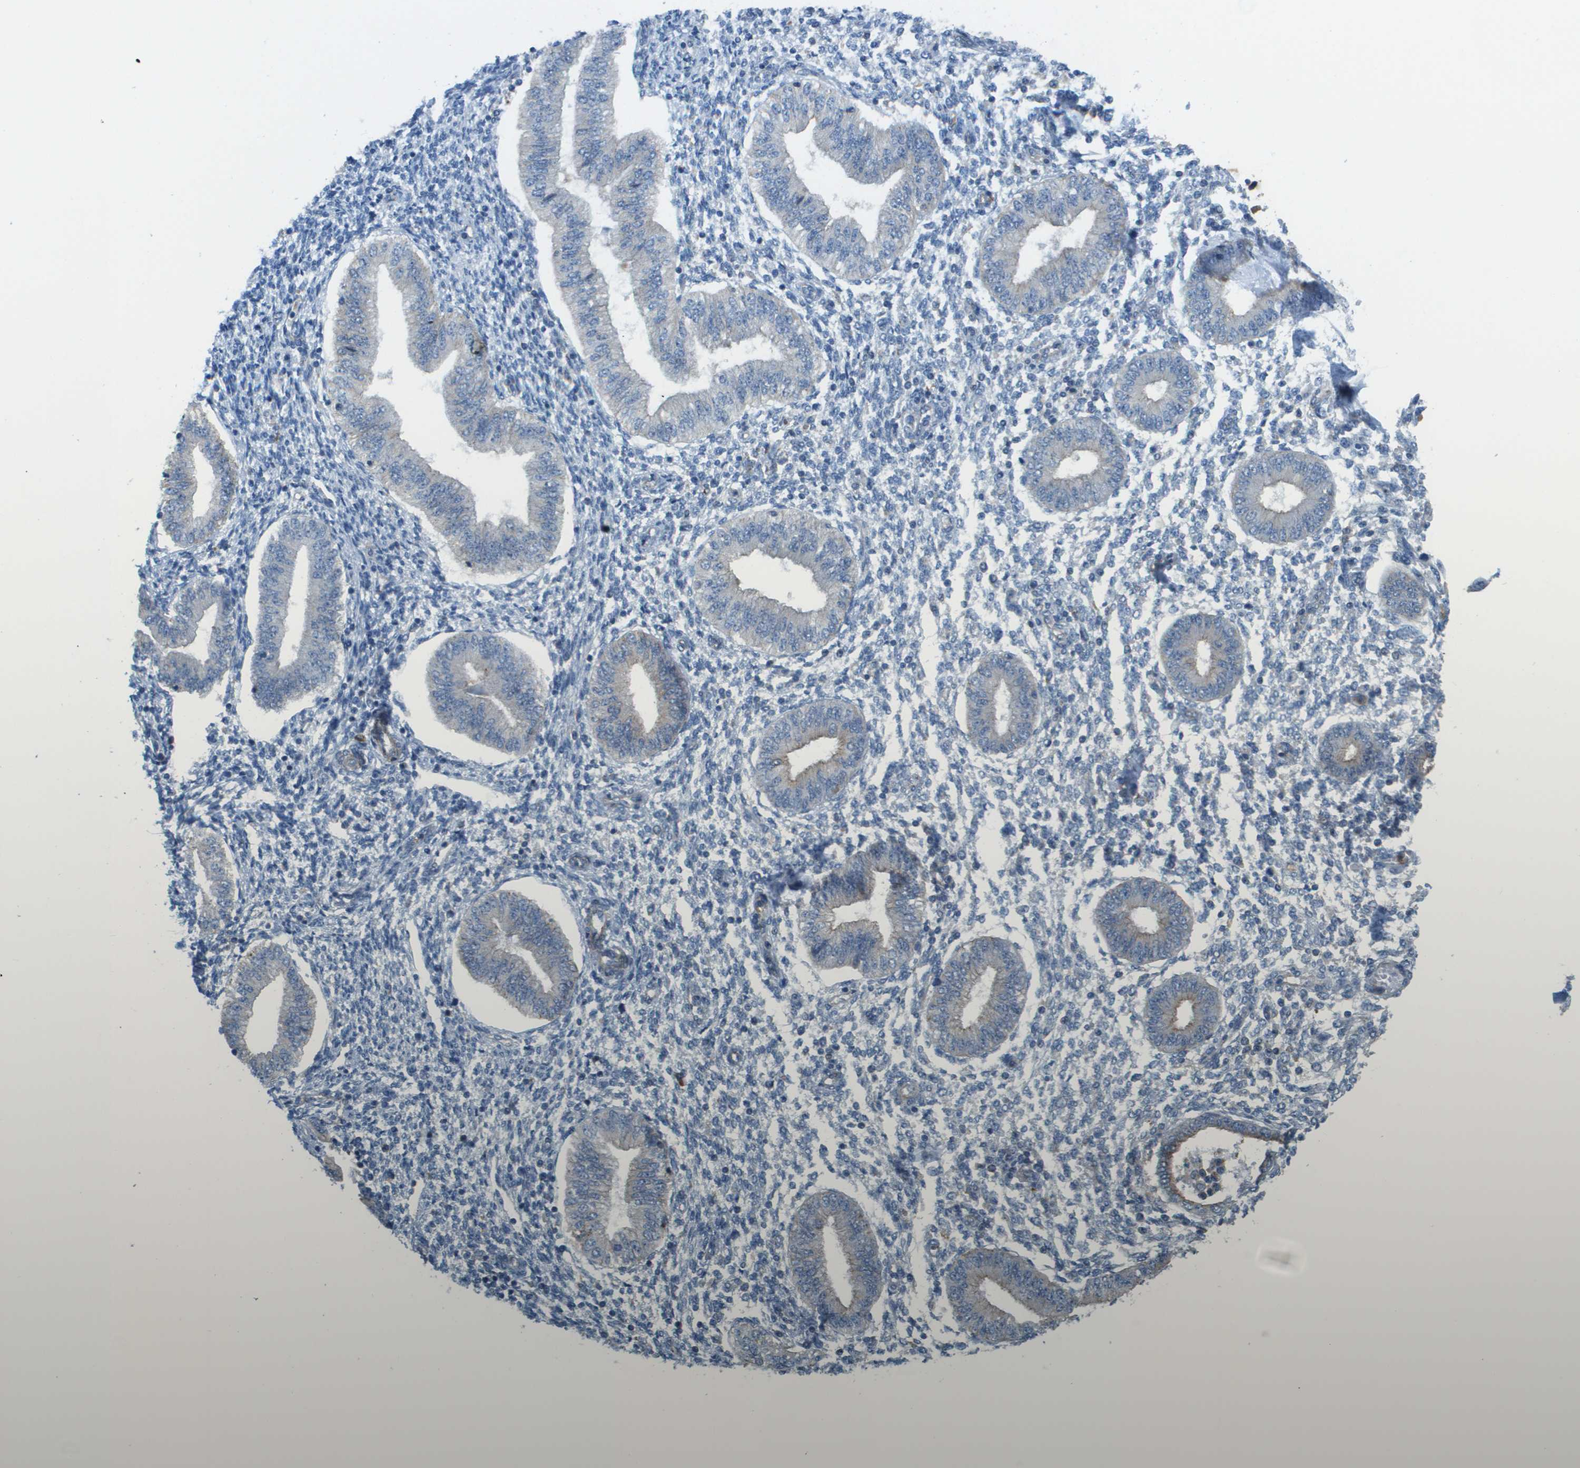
{"staining": {"intensity": "negative", "quantity": "none", "location": "none"}, "tissue": "endometrium", "cell_type": "Cells in endometrial stroma", "image_type": "normal", "snomed": [{"axis": "morphology", "description": "Normal tissue, NOS"}, {"axis": "topography", "description": "Endometrium"}], "caption": "There is no significant expression in cells in endometrial stroma of endometrium. (DAB (3,3'-diaminobenzidine) immunohistochemistry (IHC) visualized using brightfield microscopy, high magnification).", "gene": "MYH11", "patient": {"sex": "female", "age": 50}}